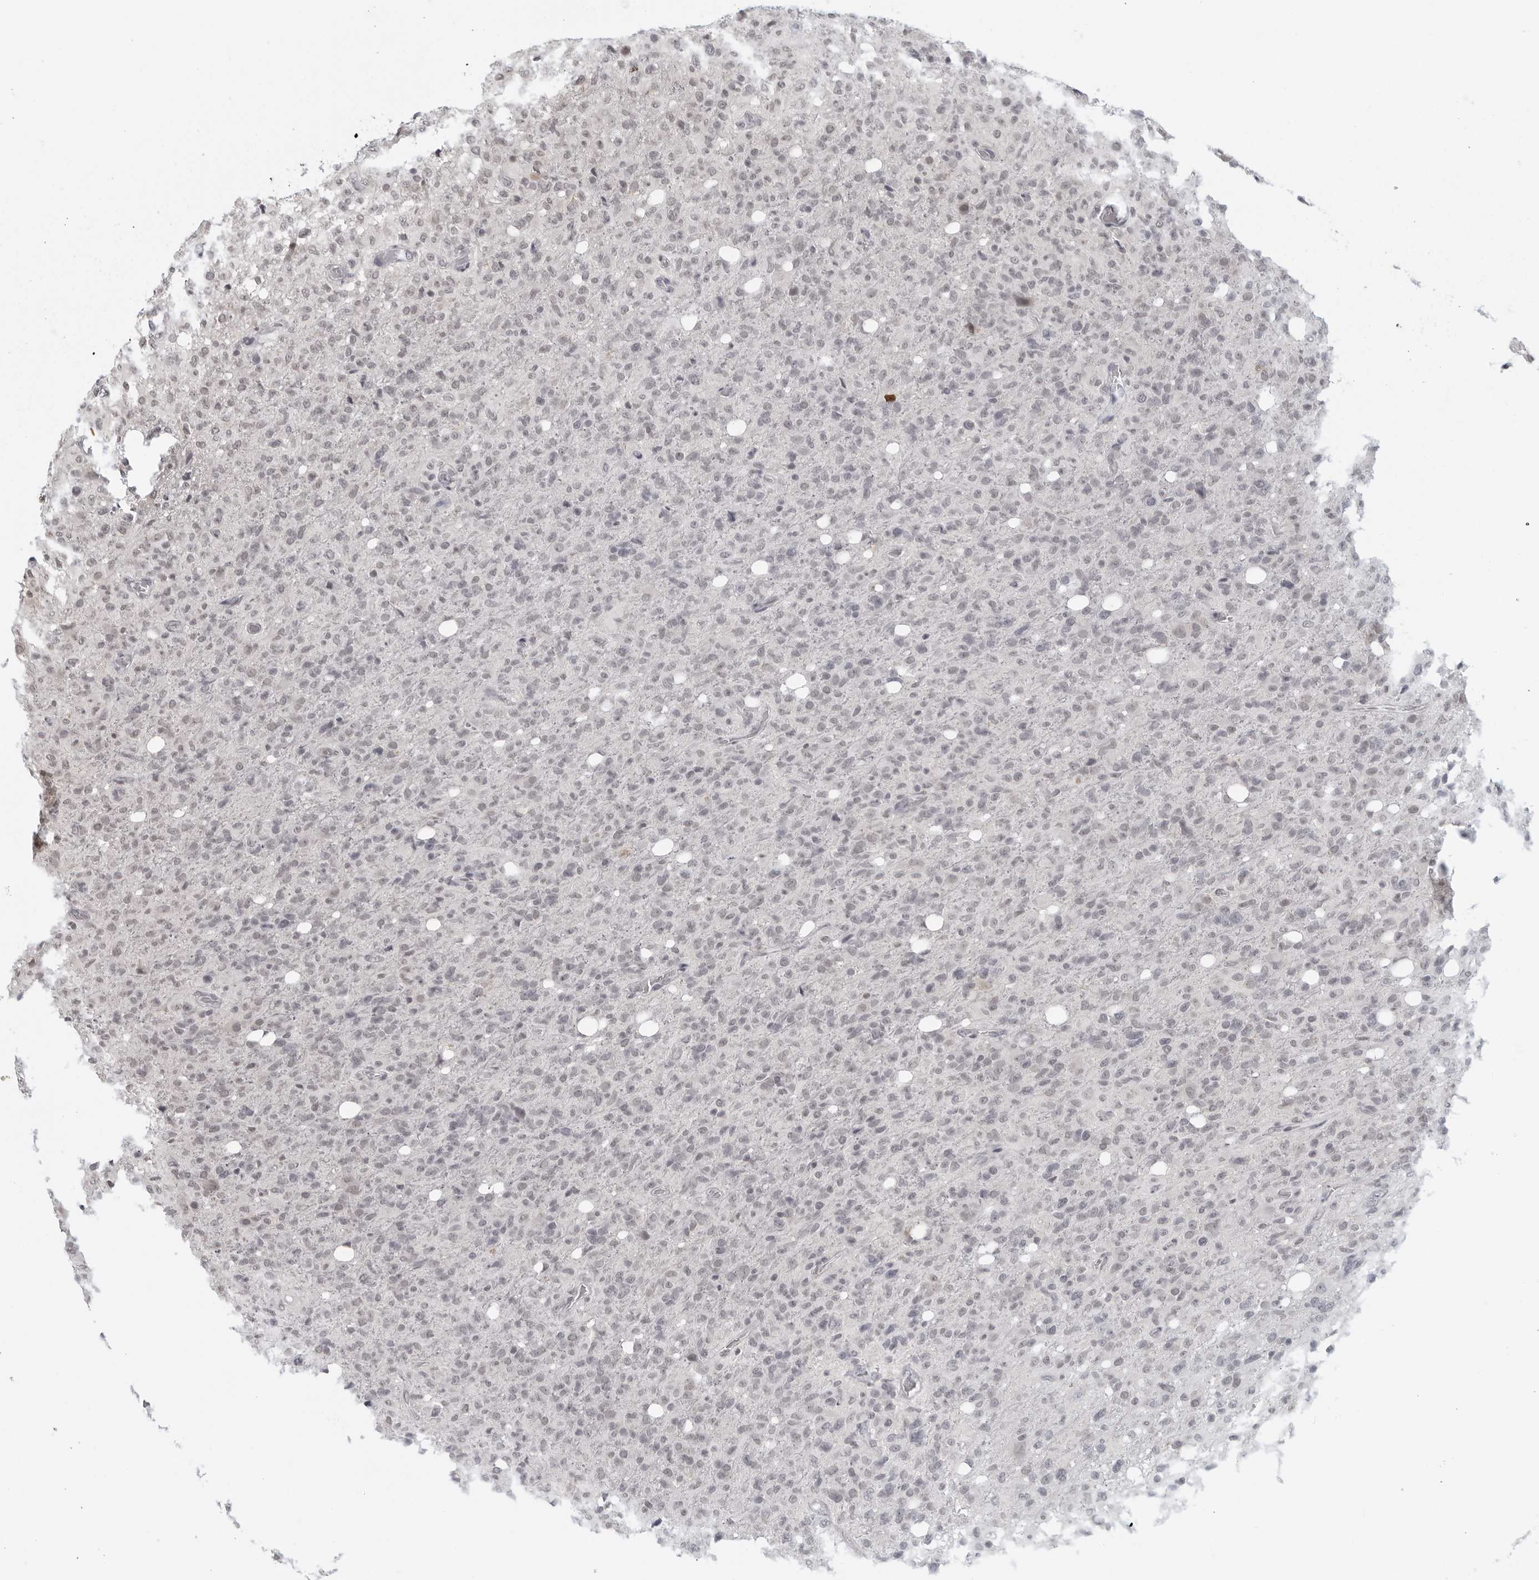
{"staining": {"intensity": "negative", "quantity": "none", "location": "none"}, "tissue": "glioma", "cell_type": "Tumor cells", "image_type": "cancer", "snomed": [{"axis": "morphology", "description": "Glioma, malignant, High grade"}, {"axis": "topography", "description": "Brain"}], "caption": "Immunohistochemistry image of human glioma stained for a protein (brown), which demonstrates no expression in tumor cells.", "gene": "RAB11FIP3", "patient": {"sex": "female", "age": 57}}